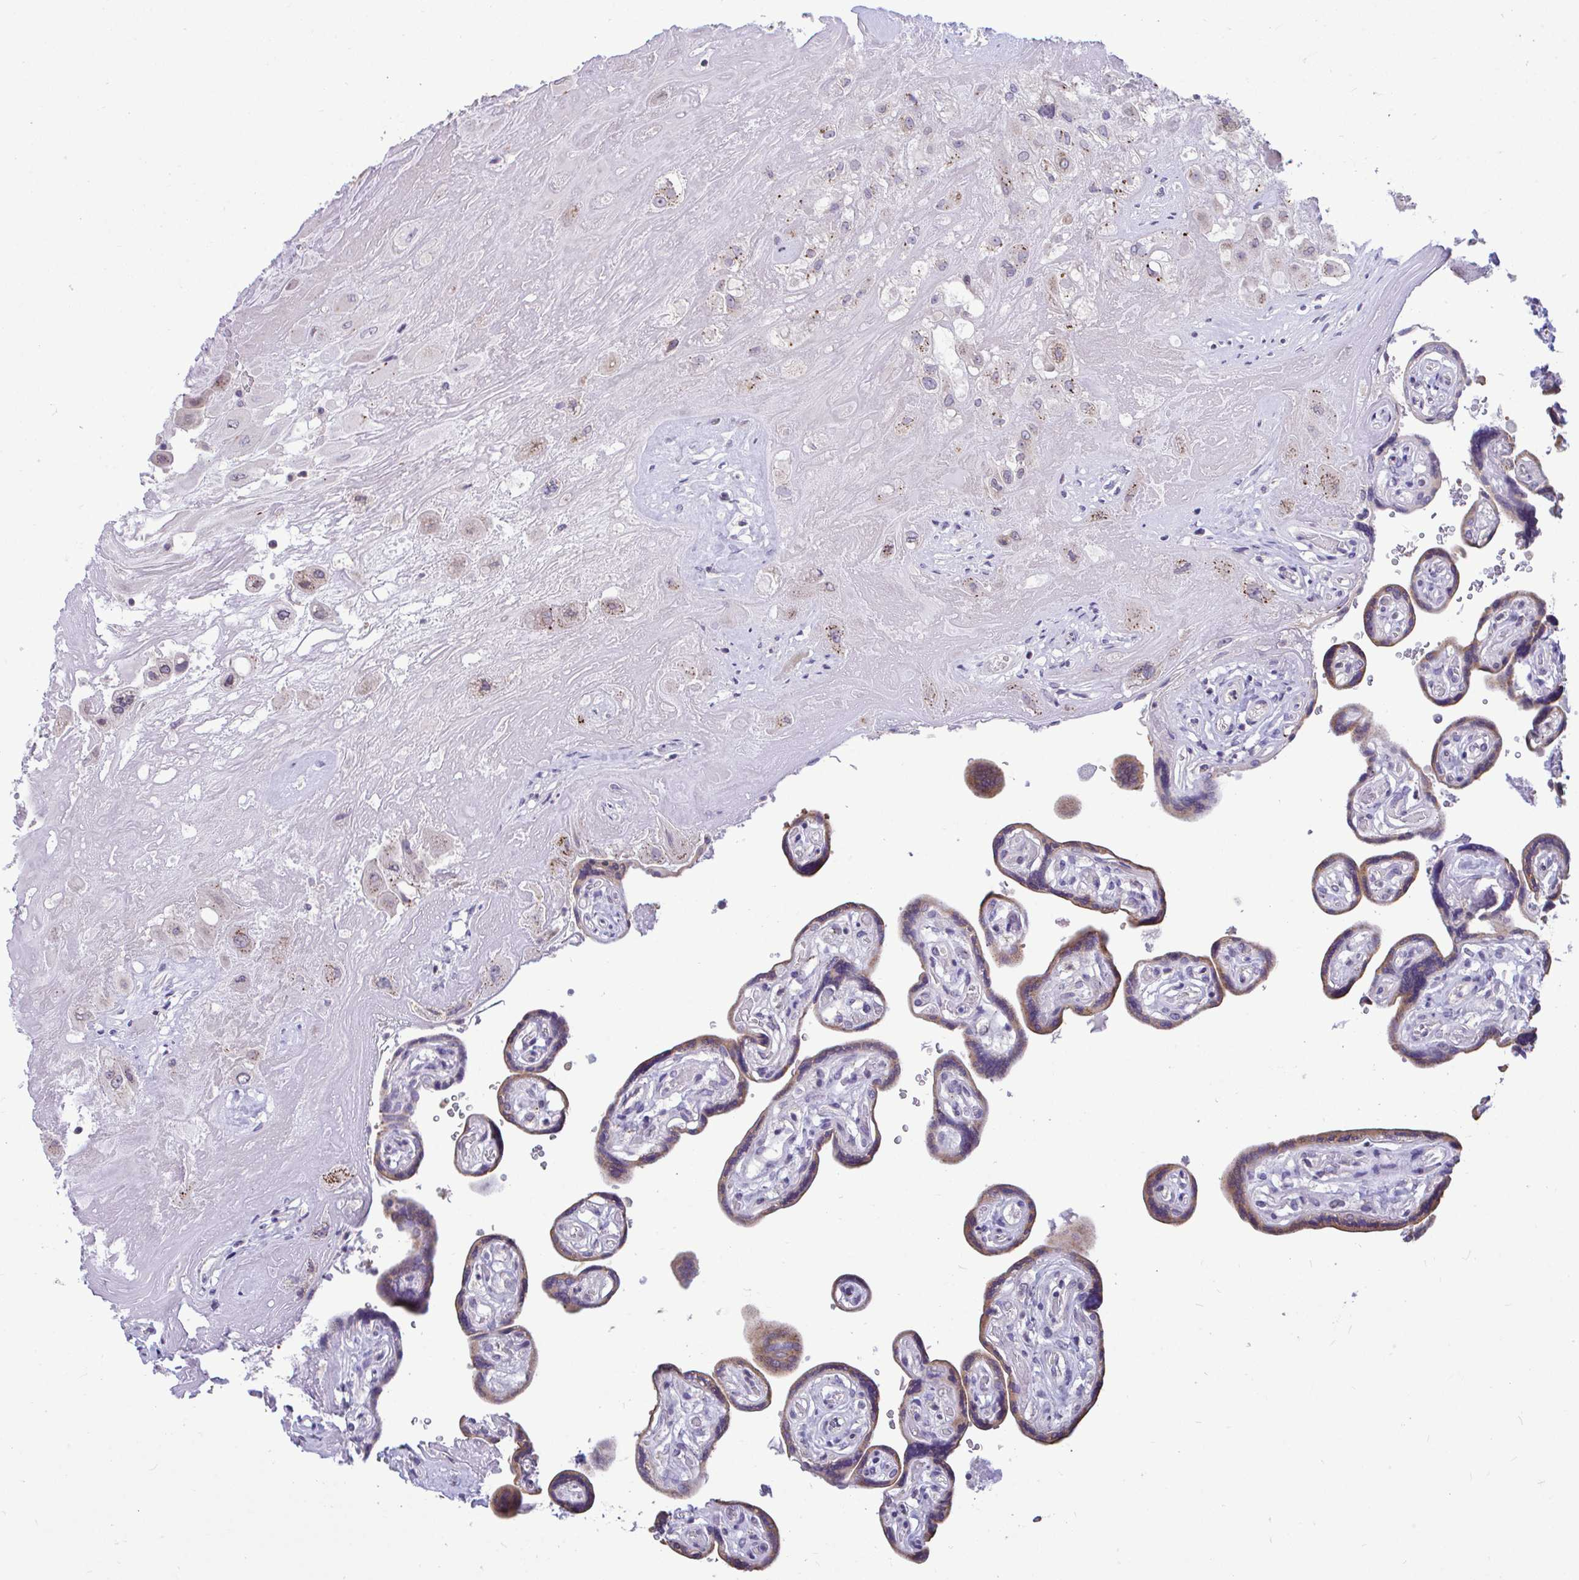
{"staining": {"intensity": "moderate", "quantity": "25%-75%", "location": "cytoplasmic/membranous"}, "tissue": "placenta", "cell_type": "Decidual cells", "image_type": "normal", "snomed": [{"axis": "morphology", "description": "Normal tissue, NOS"}, {"axis": "topography", "description": "Placenta"}], "caption": "Protein positivity by immunohistochemistry shows moderate cytoplasmic/membranous staining in about 25%-75% of decidual cells in normal placenta. The staining is performed using DAB (3,3'-diaminobenzidine) brown chromogen to label protein expression. The nuclei are counter-stained blue using hematoxylin.", "gene": "PIGK", "patient": {"sex": "female", "age": 32}}